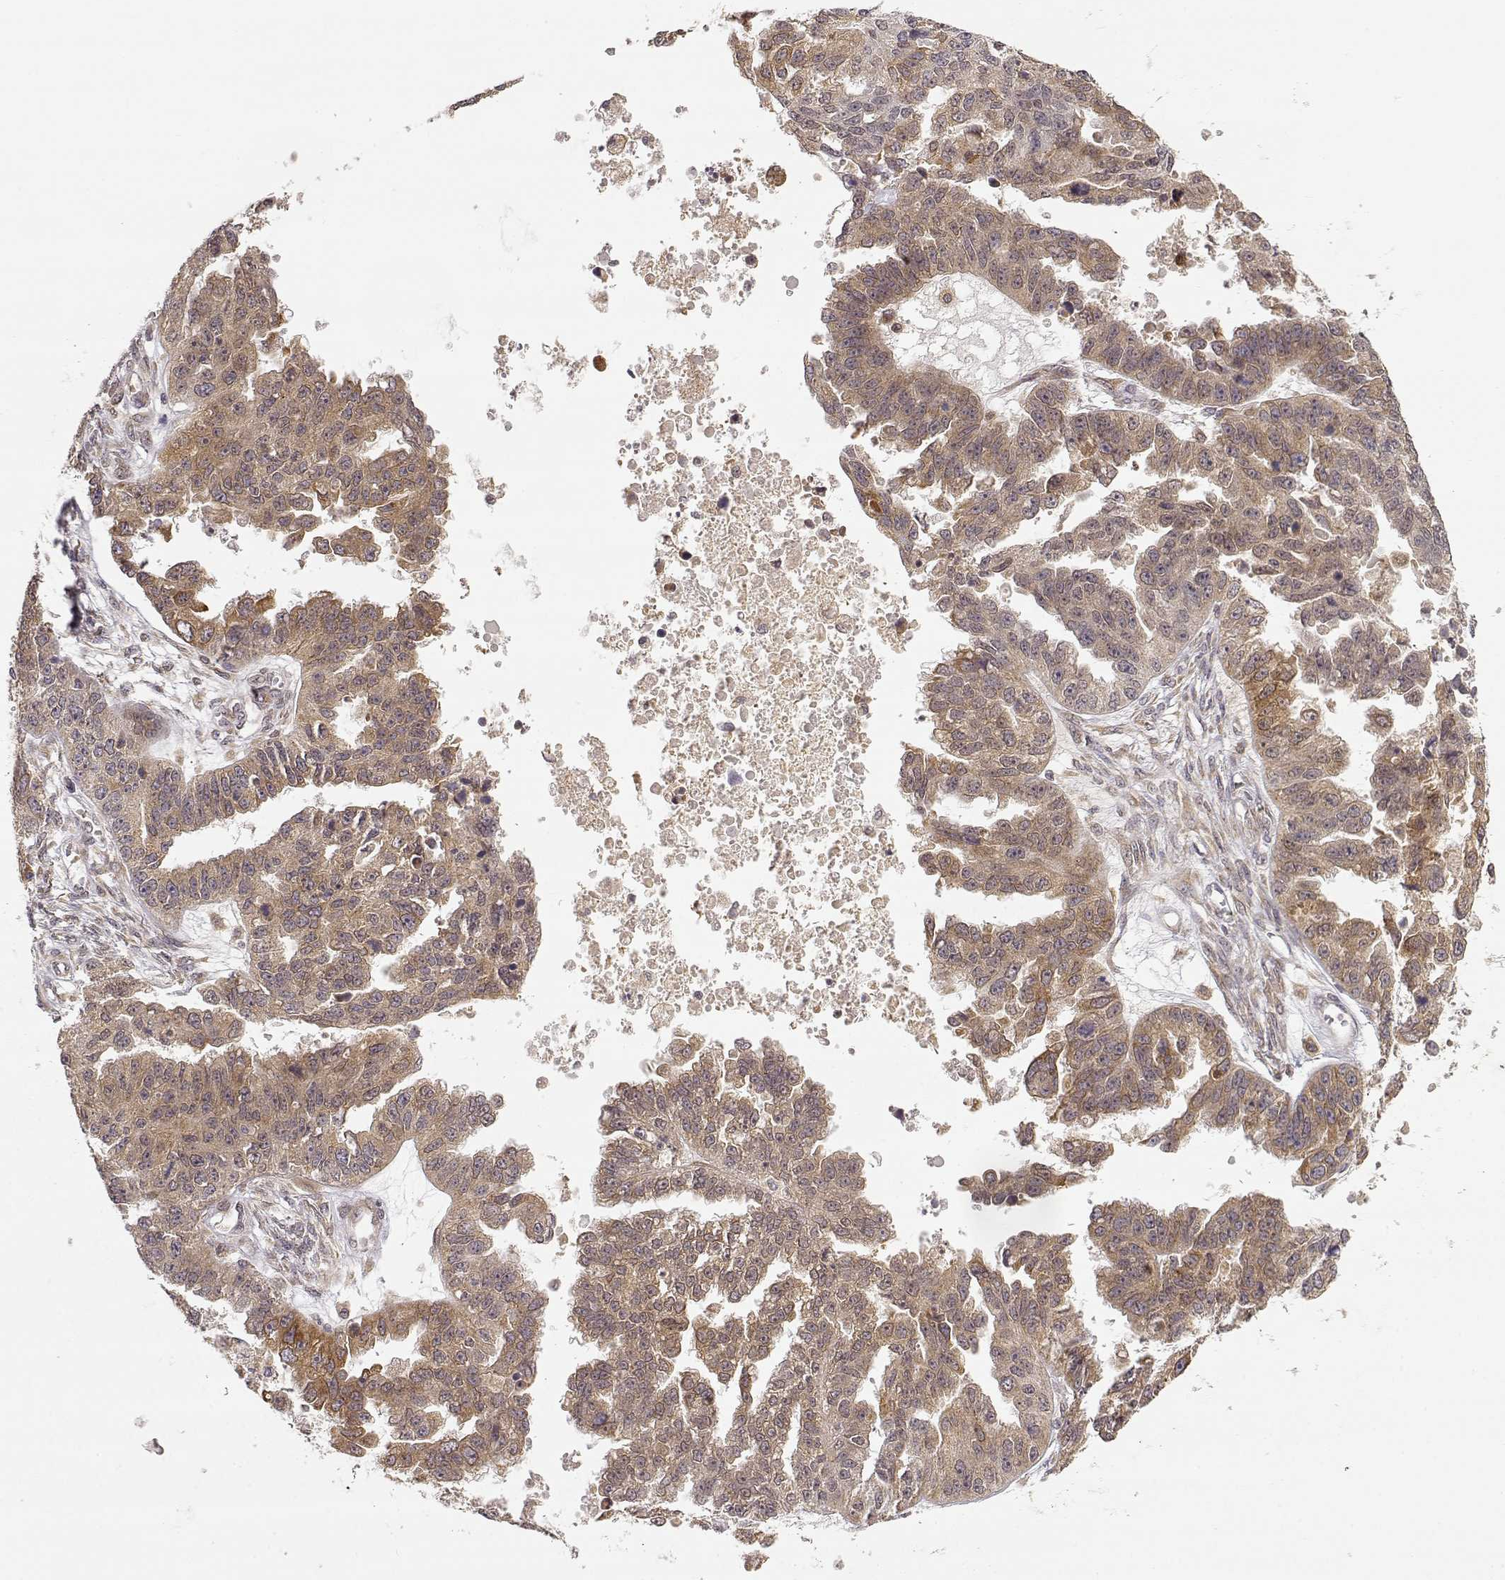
{"staining": {"intensity": "weak", "quantity": ">75%", "location": "cytoplasmic/membranous"}, "tissue": "ovarian cancer", "cell_type": "Tumor cells", "image_type": "cancer", "snomed": [{"axis": "morphology", "description": "Cystadenocarcinoma, serous, NOS"}, {"axis": "topography", "description": "Ovary"}], "caption": "Brown immunohistochemical staining in ovarian serous cystadenocarcinoma shows weak cytoplasmic/membranous expression in approximately >75% of tumor cells.", "gene": "ERGIC2", "patient": {"sex": "female", "age": 58}}